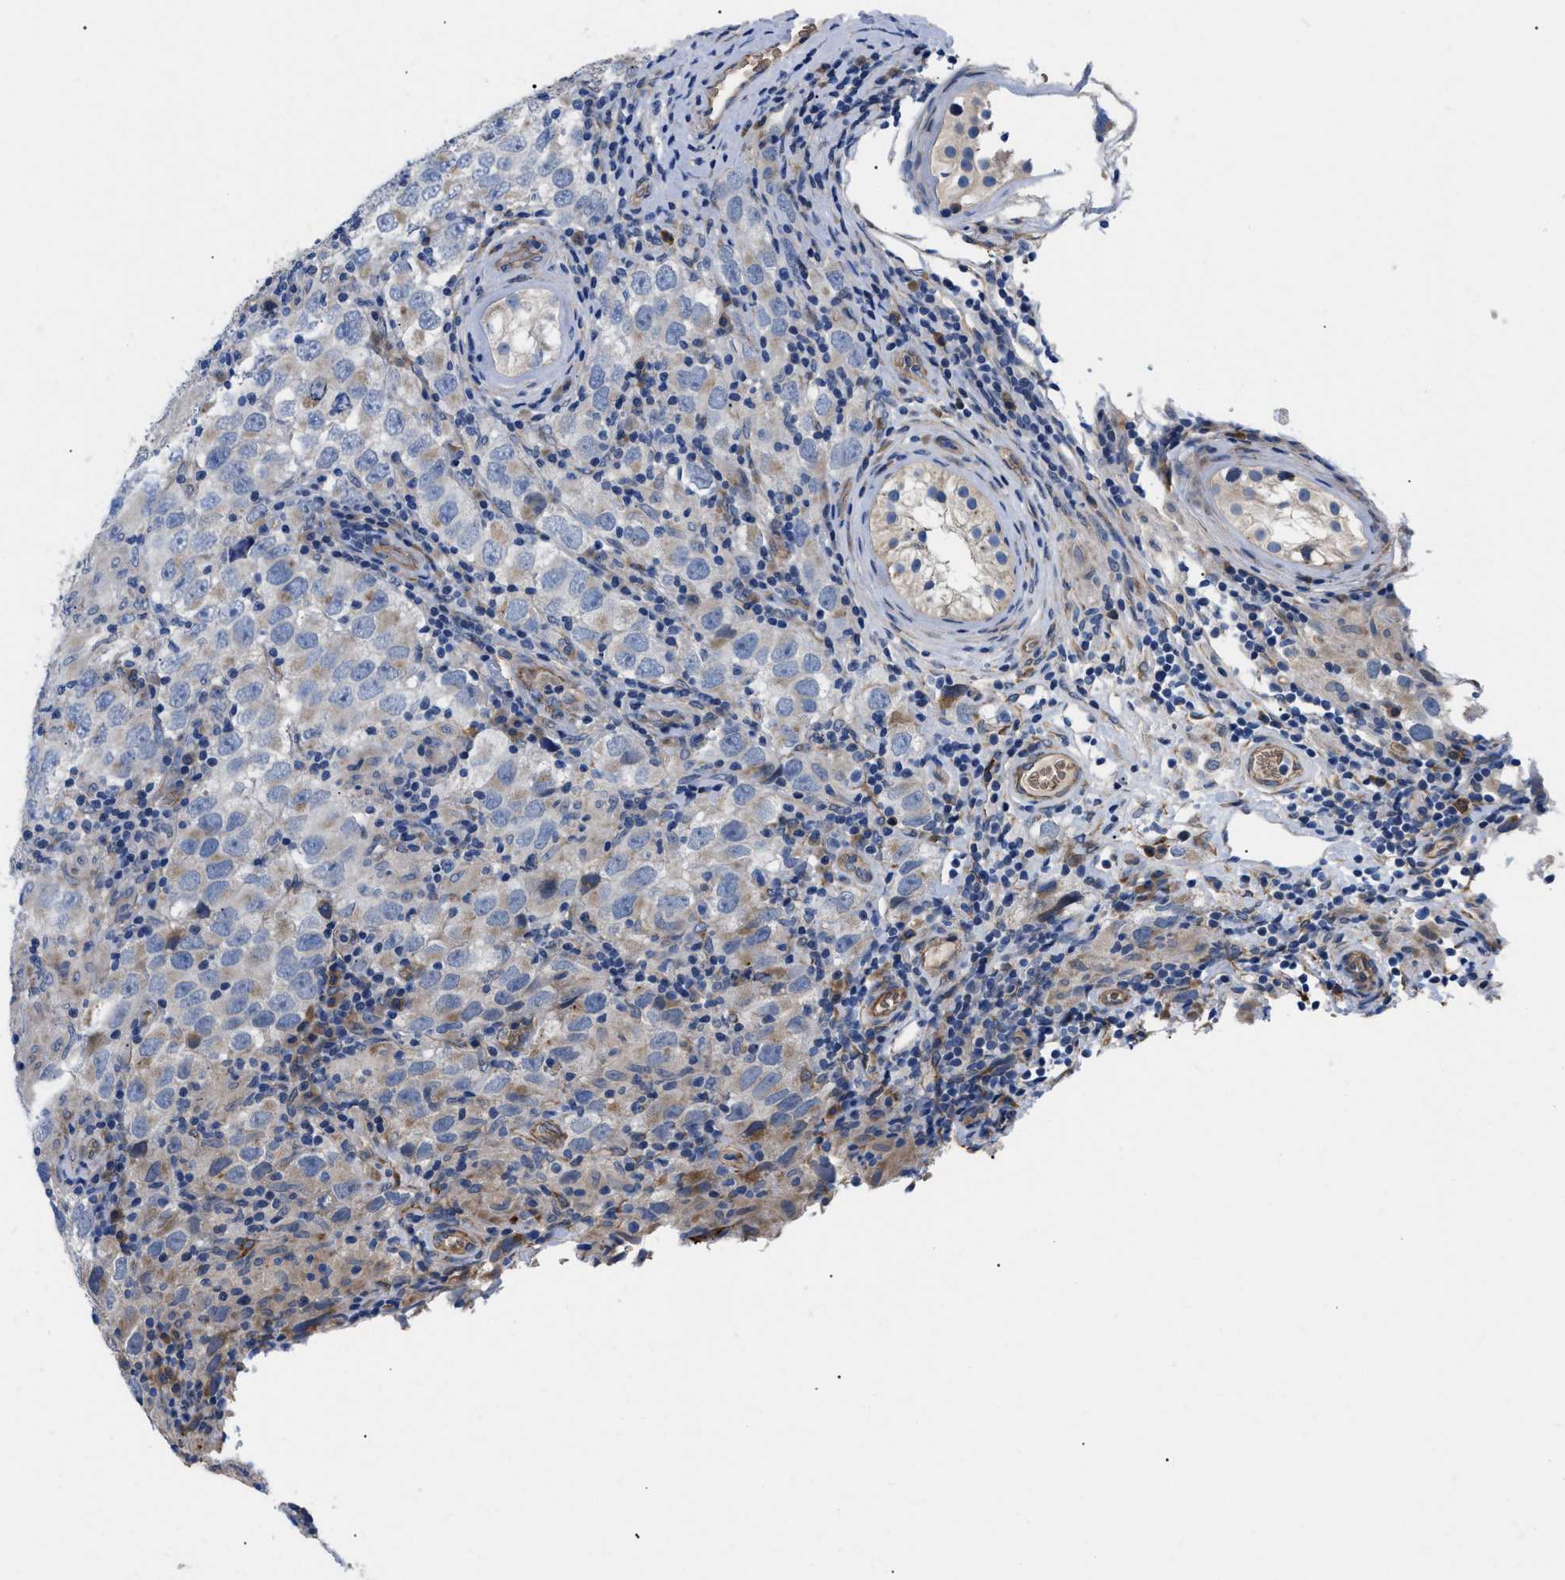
{"staining": {"intensity": "weak", "quantity": "<25%", "location": "cytoplasmic/membranous"}, "tissue": "testis cancer", "cell_type": "Tumor cells", "image_type": "cancer", "snomed": [{"axis": "morphology", "description": "Carcinoma, Embryonal, NOS"}, {"axis": "topography", "description": "Testis"}], "caption": "Image shows no significant protein positivity in tumor cells of testis cancer.", "gene": "MYO10", "patient": {"sex": "male", "age": 21}}